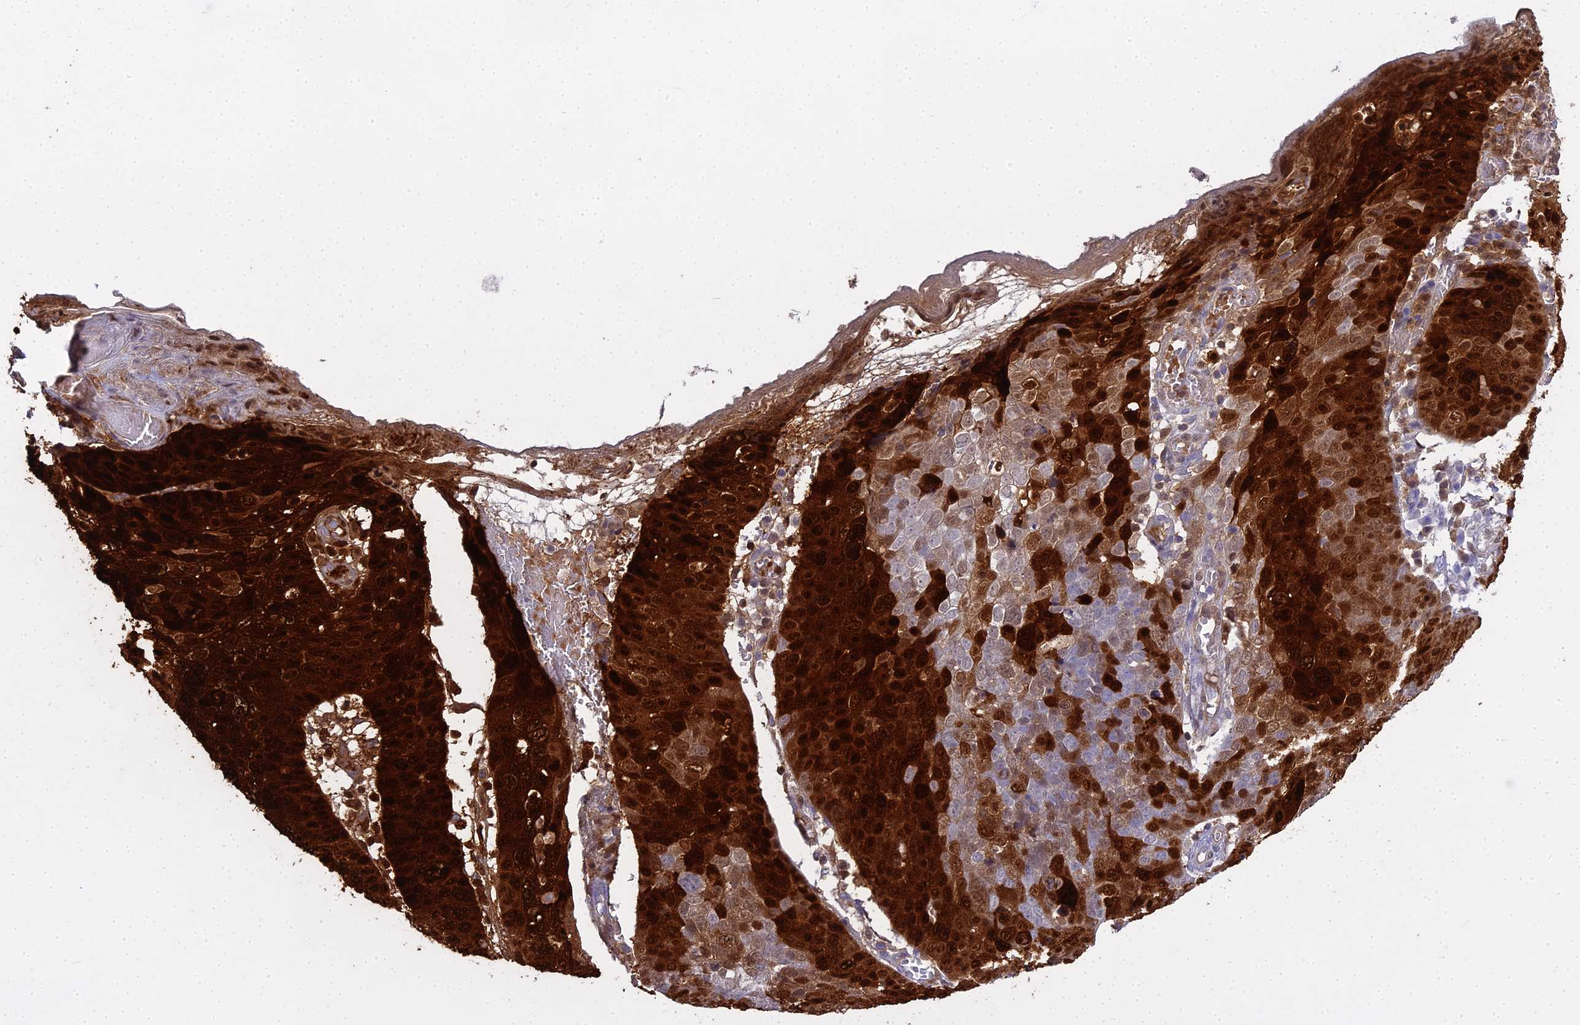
{"staining": {"intensity": "strong", "quantity": ">75%", "location": "cytoplasmic/membranous,nuclear"}, "tissue": "skin cancer", "cell_type": "Tumor cells", "image_type": "cancer", "snomed": [{"axis": "morphology", "description": "Squamous cell carcinoma, NOS"}, {"axis": "topography", "description": "Skin"}], "caption": "Strong cytoplasmic/membranous and nuclear protein expression is seen in approximately >75% of tumor cells in skin cancer.", "gene": "S100A7", "patient": {"sex": "male", "age": 71}}